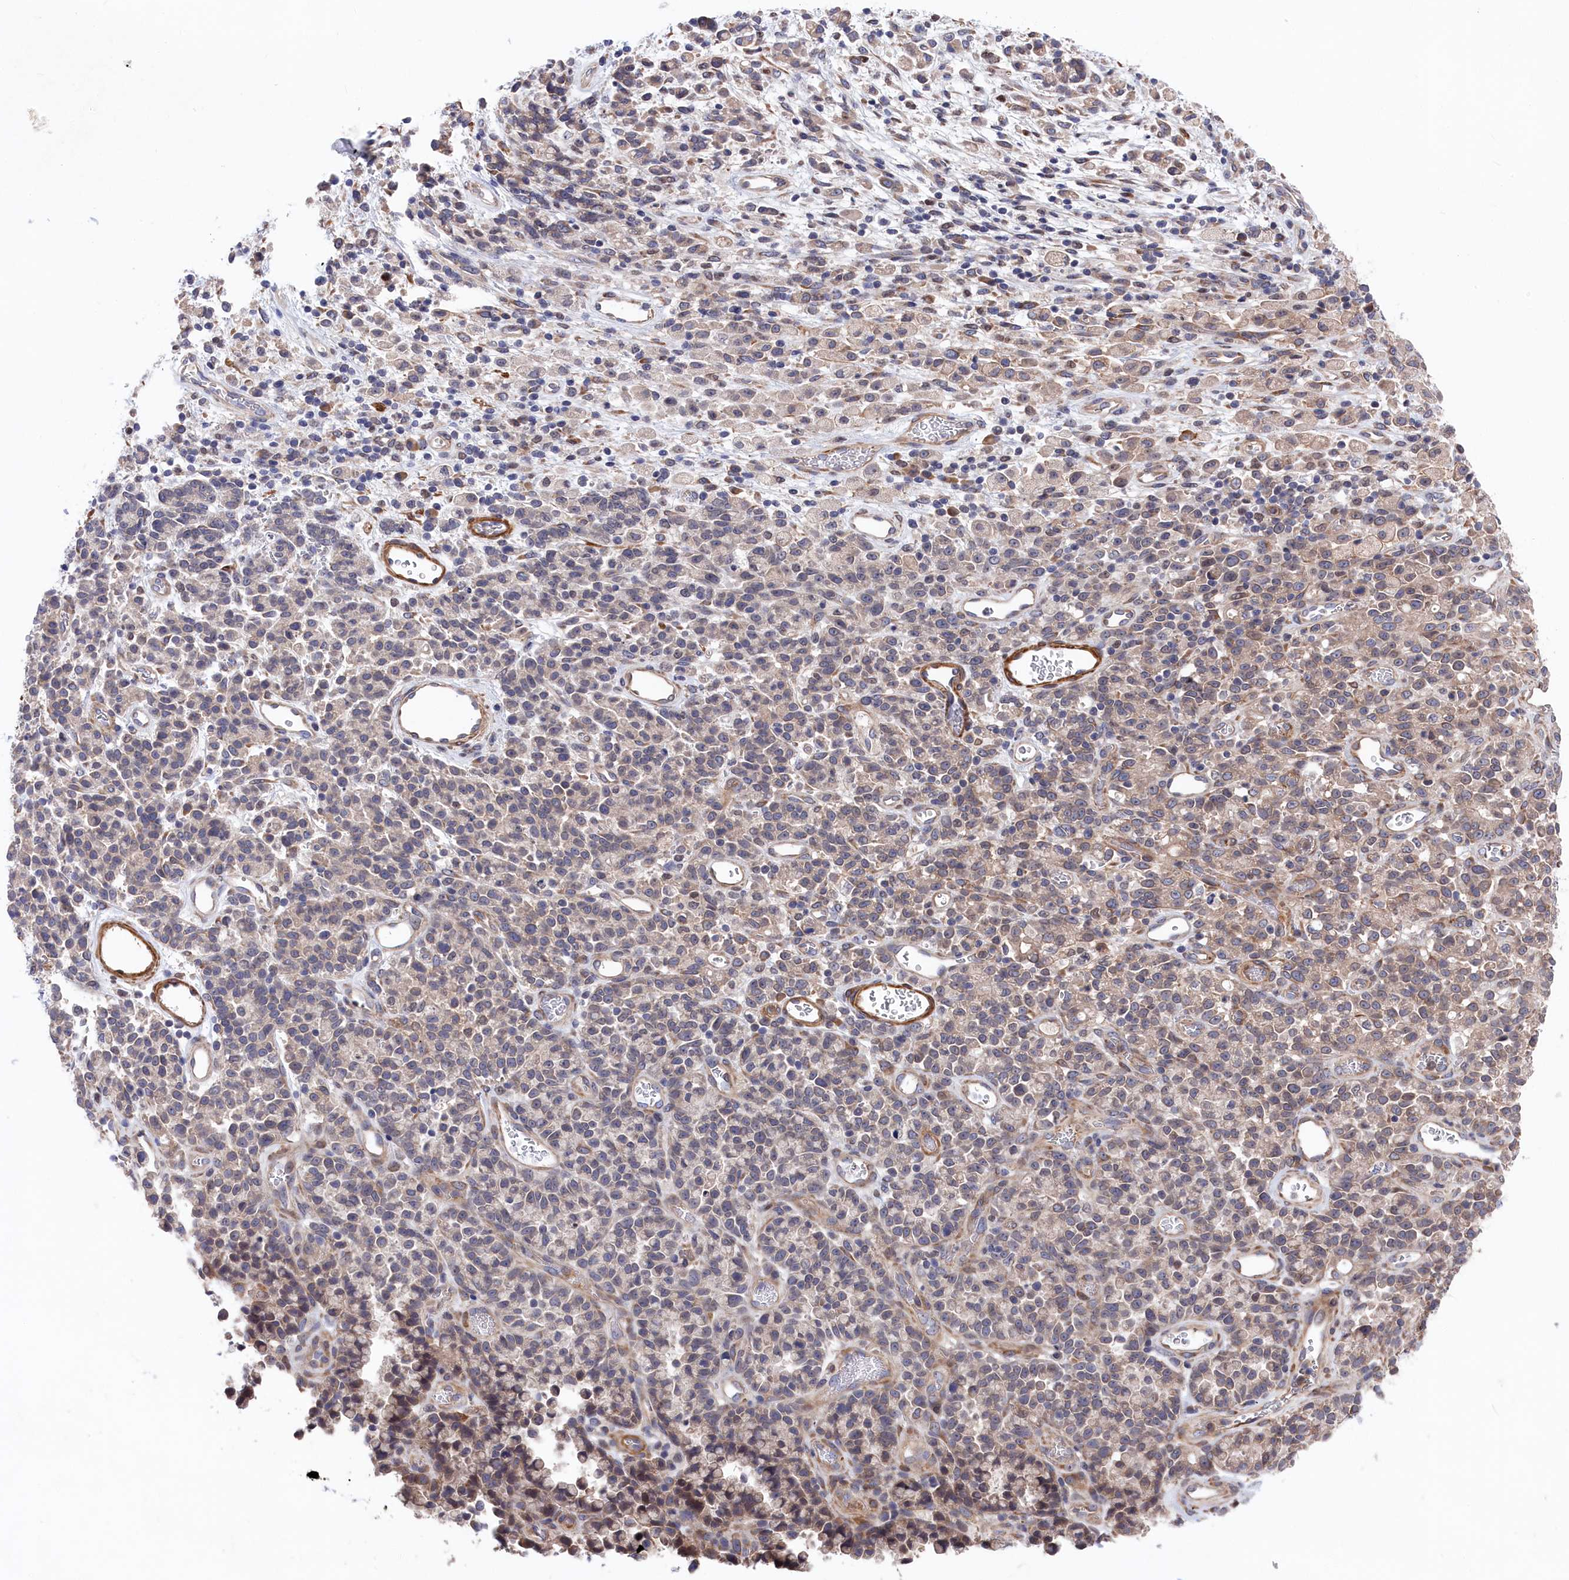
{"staining": {"intensity": "weak", "quantity": "25%-75%", "location": "cytoplasmic/membranous"}, "tissue": "stomach cancer", "cell_type": "Tumor cells", "image_type": "cancer", "snomed": [{"axis": "morphology", "description": "Adenocarcinoma, NOS"}, {"axis": "topography", "description": "Stomach"}], "caption": "High-magnification brightfield microscopy of stomach cancer (adenocarcinoma) stained with DAB (3,3'-diaminobenzidine) (brown) and counterstained with hematoxylin (blue). tumor cells exhibit weak cytoplasmic/membranous staining is identified in about25%-75% of cells. Using DAB (brown) and hematoxylin (blue) stains, captured at high magnification using brightfield microscopy.", "gene": "CYB5D2", "patient": {"sex": "female", "age": 60}}